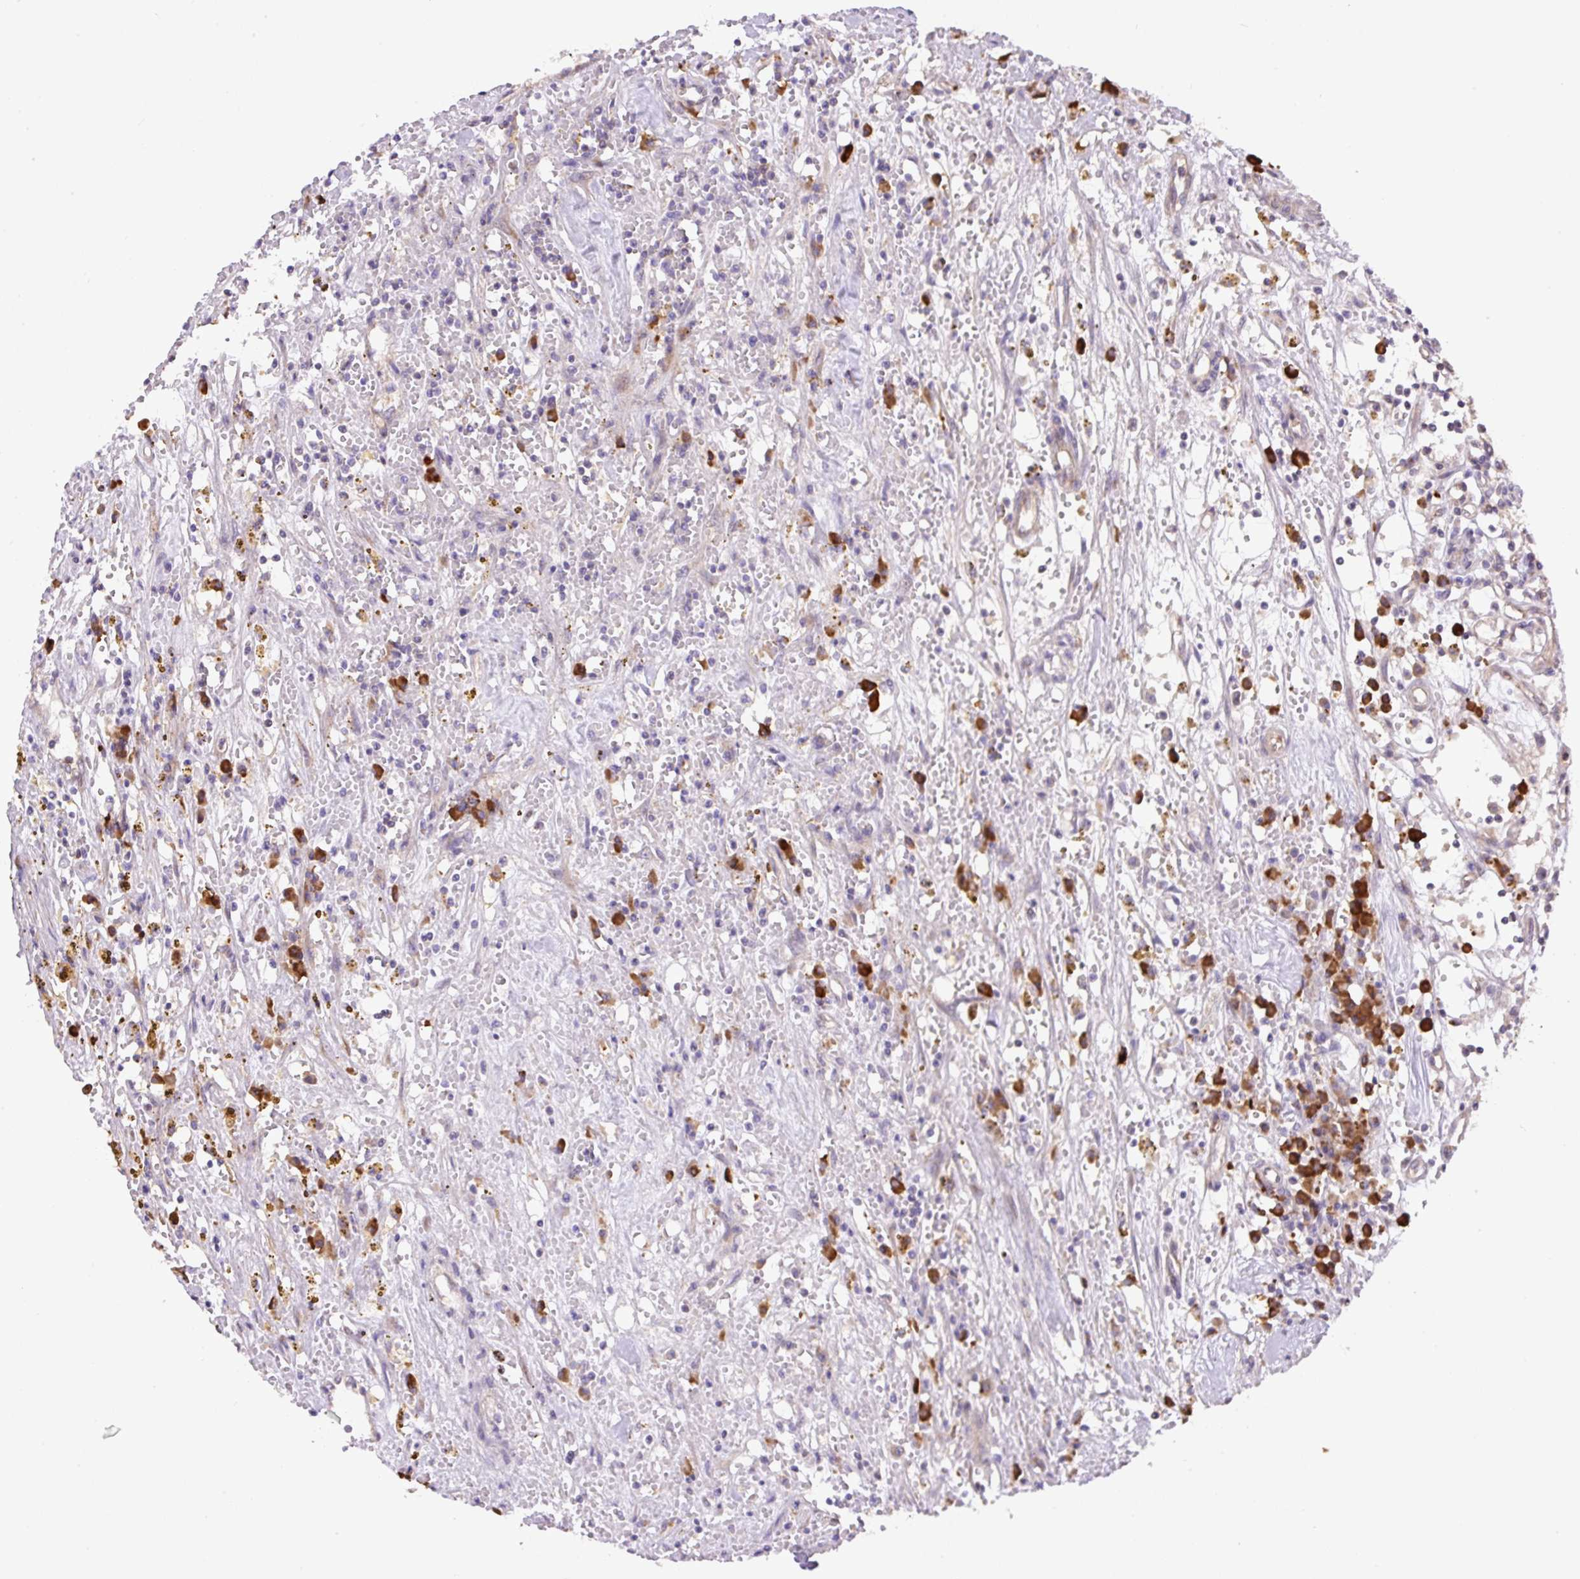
{"staining": {"intensity": "negative", "quantity": "none", "location": "none"}, "tissue": "renal cancer", "cell_type": "Tumor cells", "image_type": "cancer", "snomed": [{"axis": "morphology", "description": "Adenocarcinoma, NOS"}, {"axis": "topography", "description": "Kidney"}], "caption": "Renal cancer (adenocarcinoma) stained for a protein using IHC displays no expression tumor cells.", "gene": "PPME1", "patient": {"sex": "male", "age": 56}}